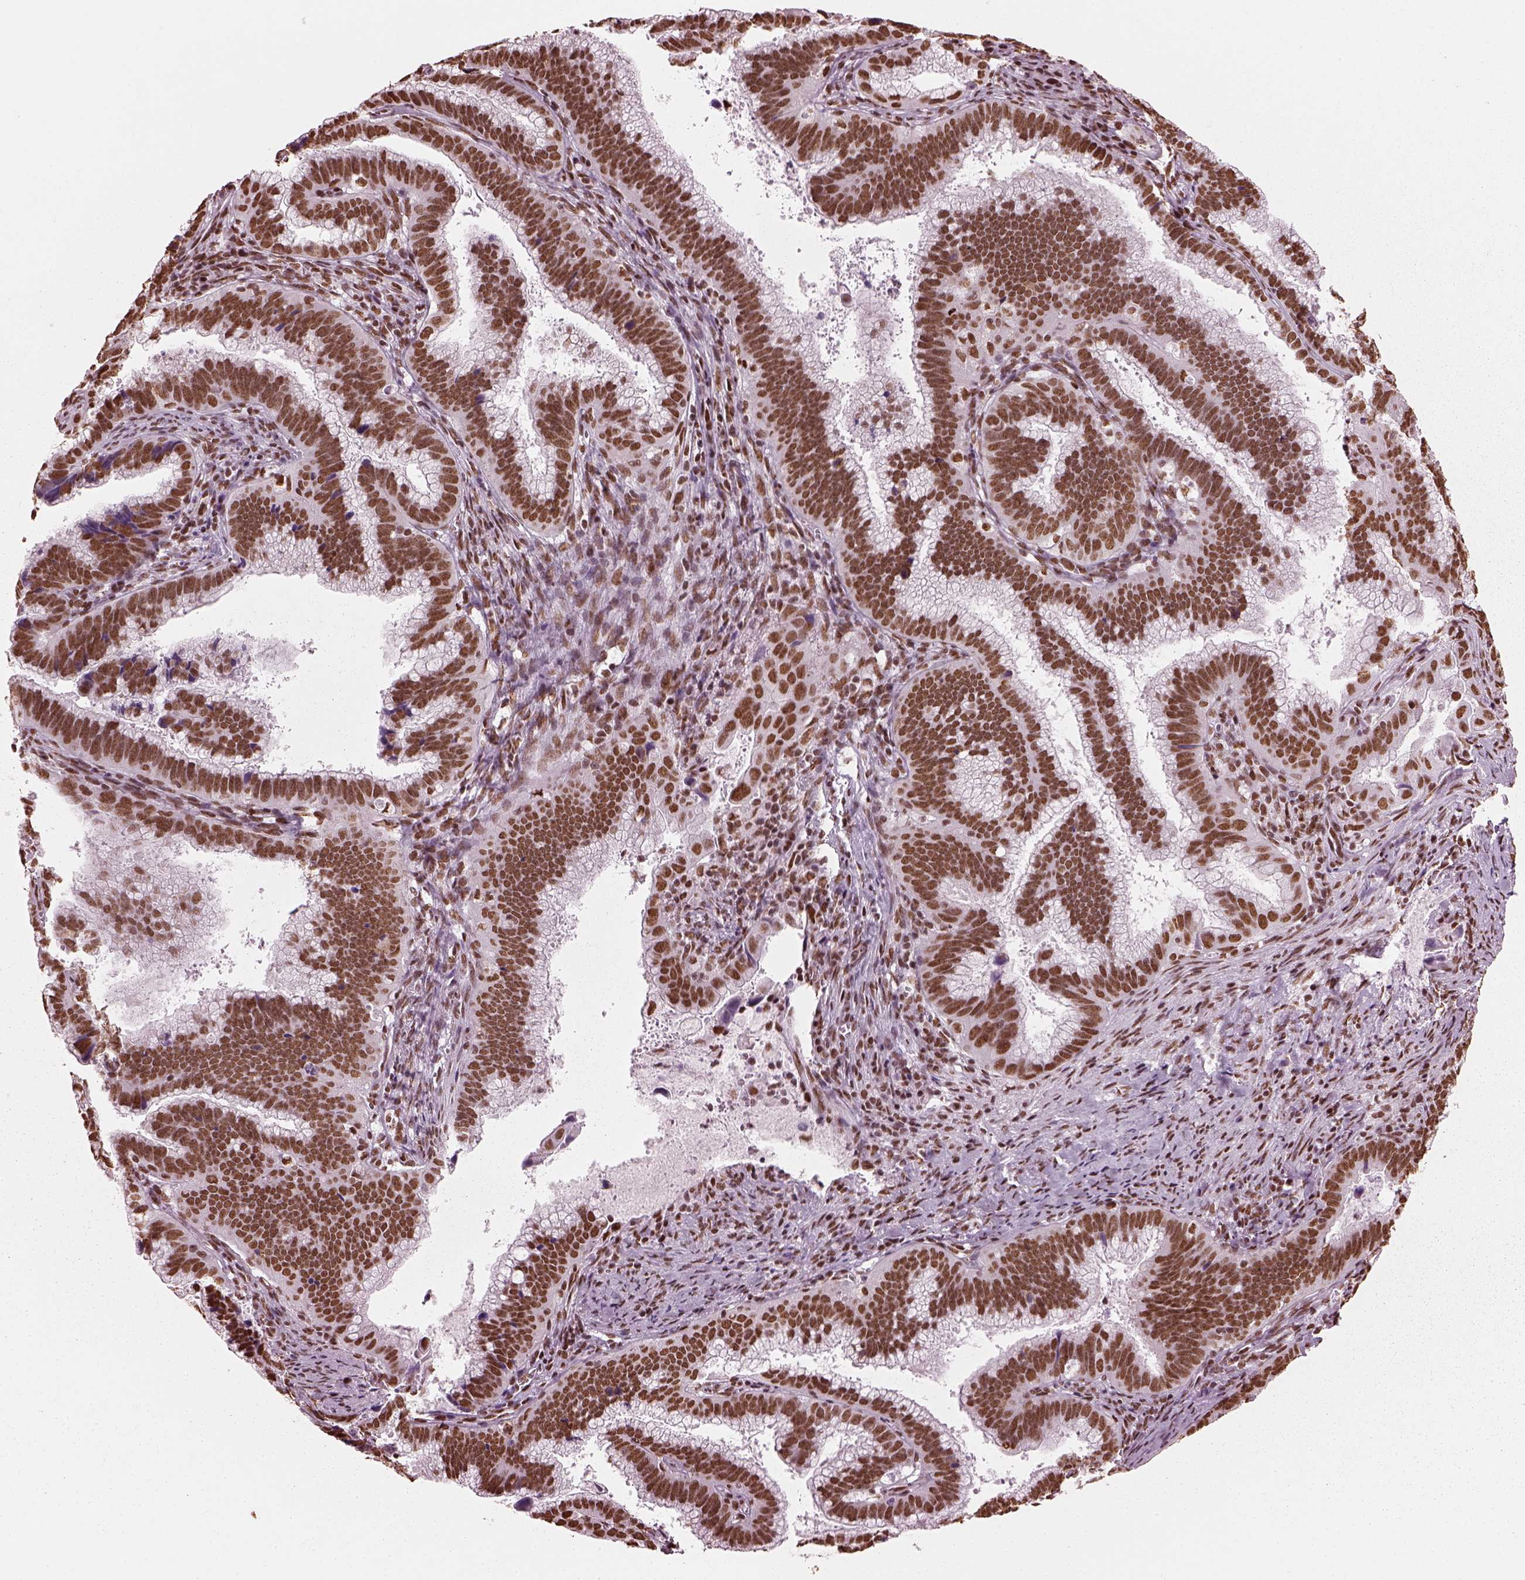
{"staining": {"intensity": "strong", "quantity": ">75%", "location": "nuclear"}, "tissue": "cervical cancer", "cell_type": "Tumor cells", "image_type": "cancer", "snomed": [{"axis": "morphology", "description": "Adenocarcinoma, NOS"}, {"axis": "topography", "description": "Cervix"}], "caption": "Protein positivity by IHC exhibits strong nuclear expression in approximately >75% of tumor cells in adenocarcinoma (cervical).", "gene": "CBFA2T3", "patient": {"sex": "female", "age": 61}}